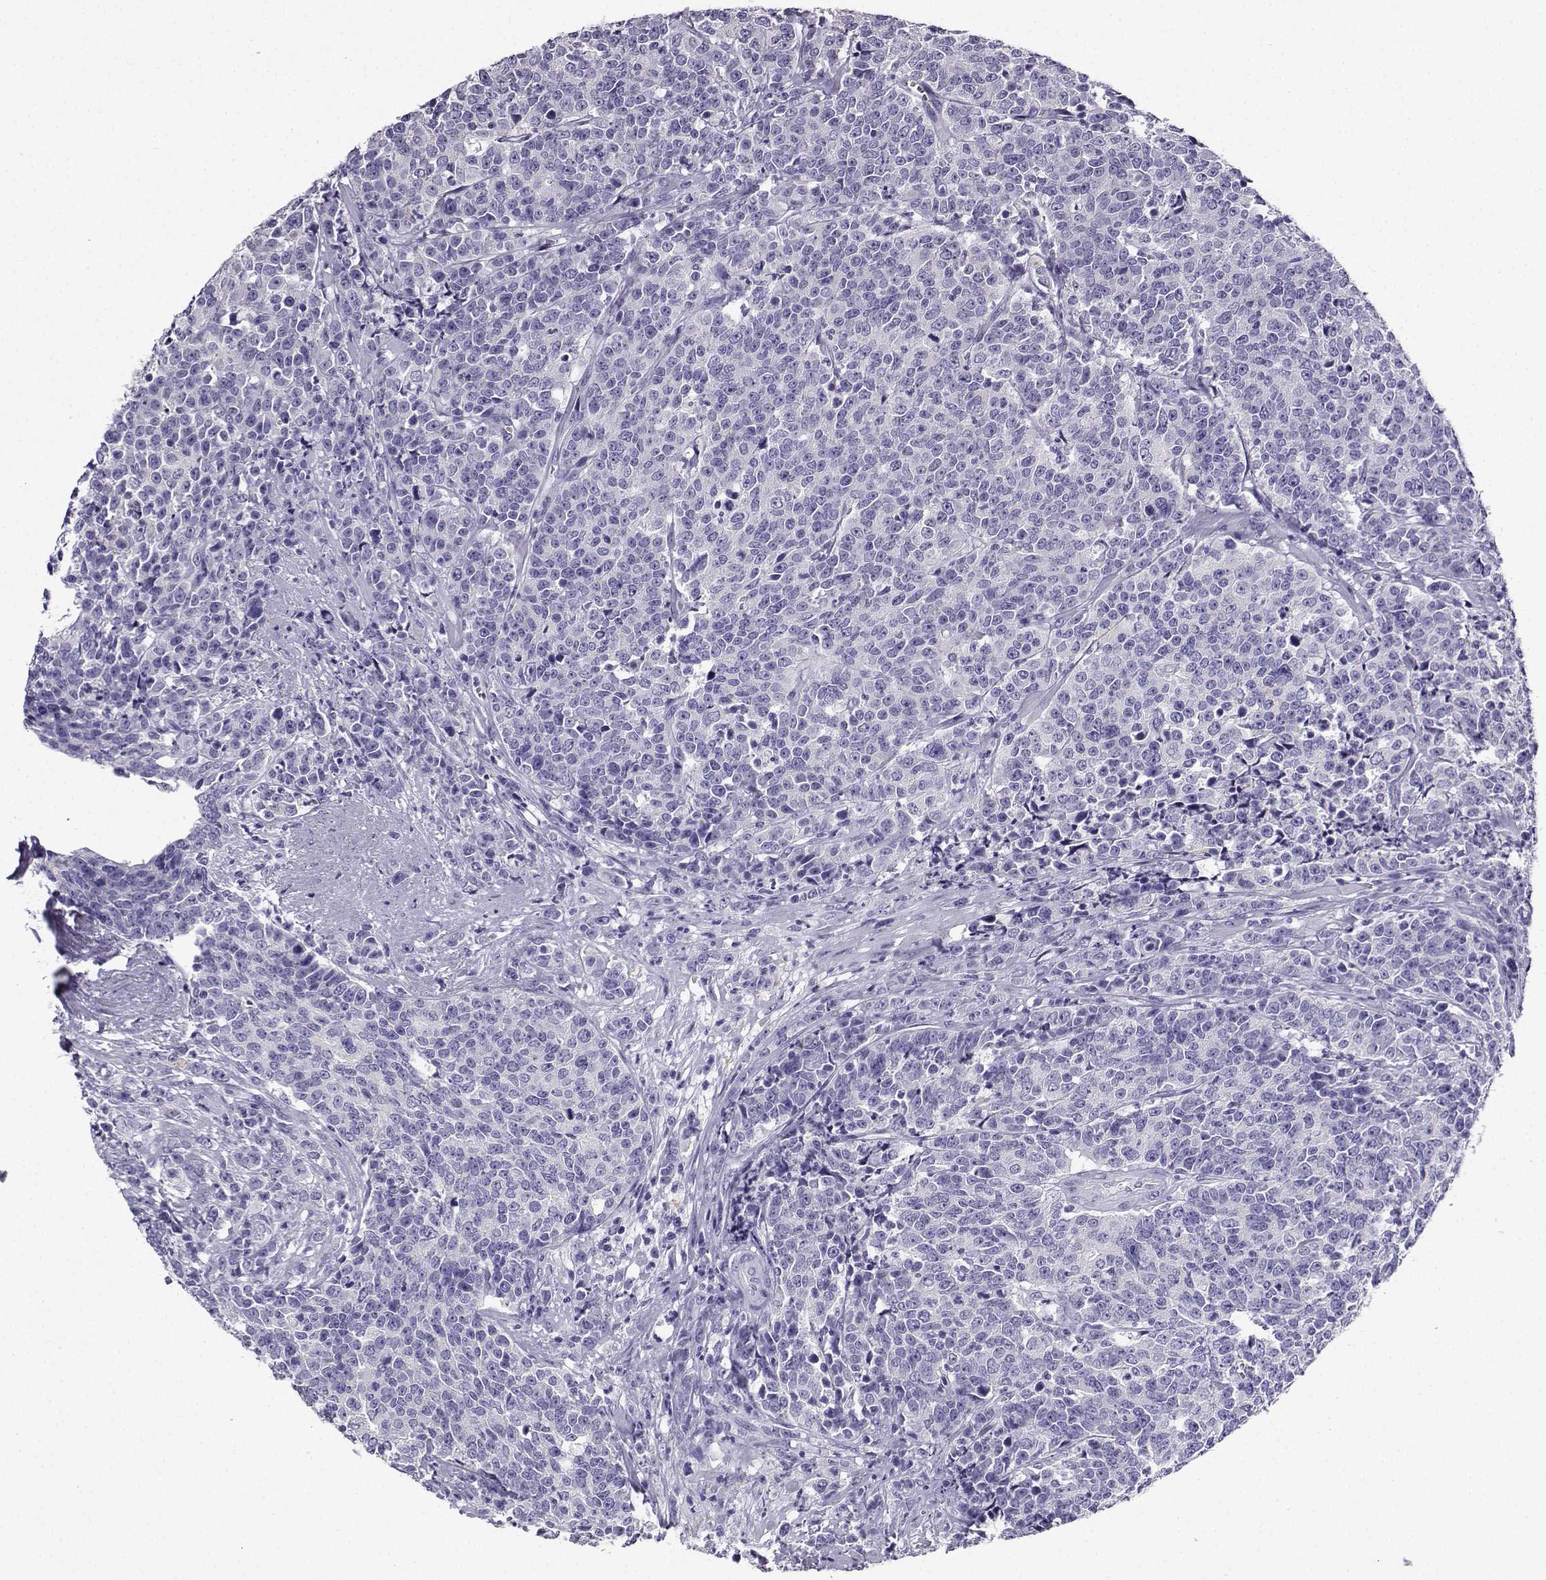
{"staining": {"intensity": "negative", "quantity": "none", "location": "none"}, "tissue": "prostate cancer", "cell_type": "Tumor cells", "image_type": "cancer", "snomed": [{"axis": "morphology", "description": "Adenocarcinoma, NOS"}, {"axis": "topography", "description": "Prostate"}], "caption": "This image is of prostate adenocarcinoma stained with immunohistochemistry (IHC) to label a protein in brown with the nuclei are counter-stained blue. There is no positivity in tumor cells. (DAB immunohistochemistry, high magnification).", "gene": "LINGO1", "patient": {"sex": "male", "age": 67}}